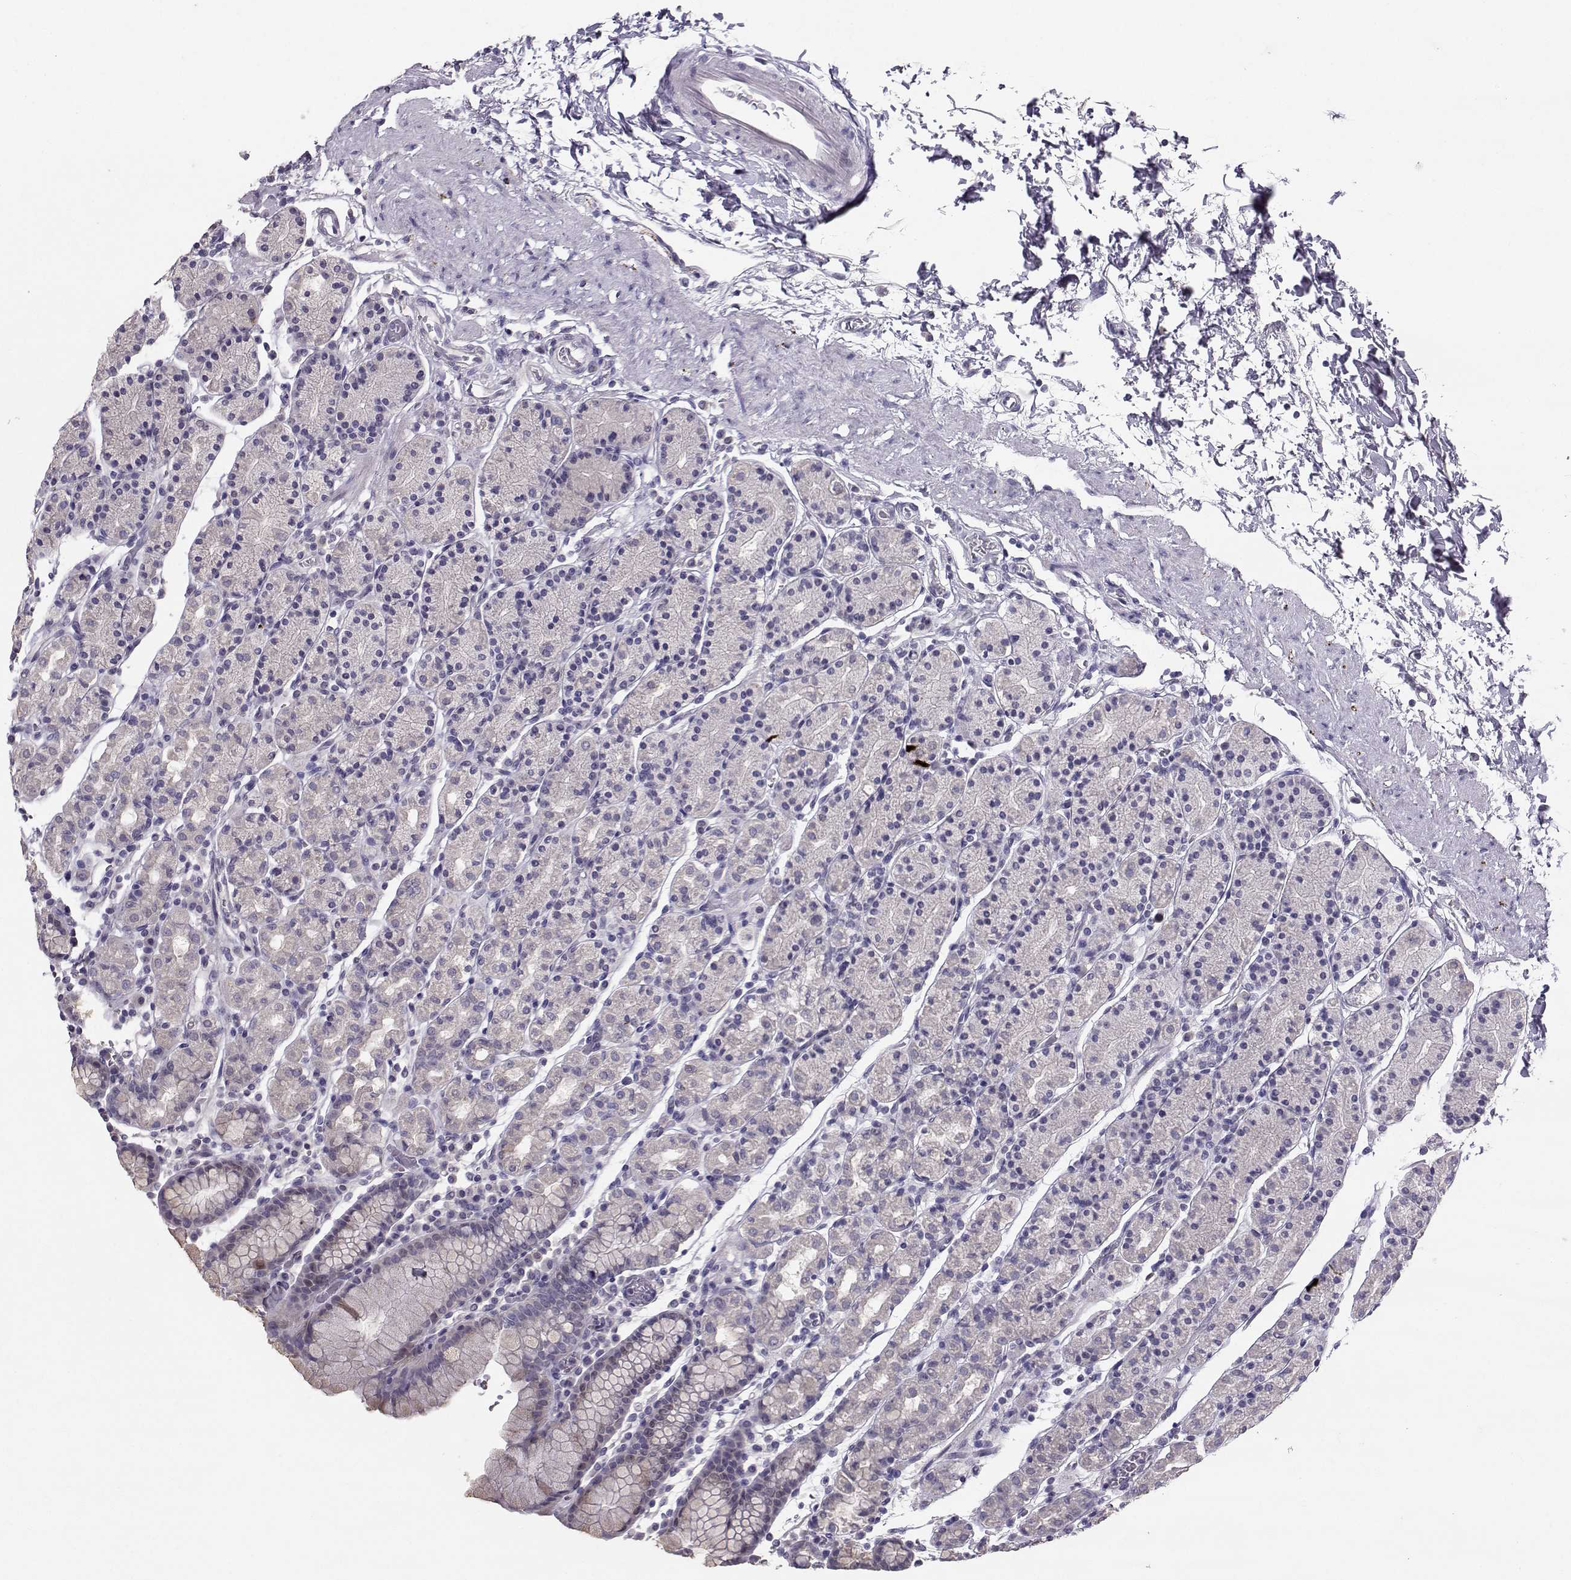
{"staining": {"intensity": "negative", "quantity": "none", "location": "none"}, "tissue": "stomach", "cell_type": "Glandular cells", "image_type": "normal", "snomed": [{"axis": "morphology", "description": "Normal tissue, NOS"}, {"axis": "topography", "description": "Stomach, upper"}, {"axis": "topography", "description": "Stomach"}], "caption": "Glandular cells show no significant protein positivity in unremarkable stomach.", "gene": "CARTPT", "patient": {"sex": "male", "age": 62}}